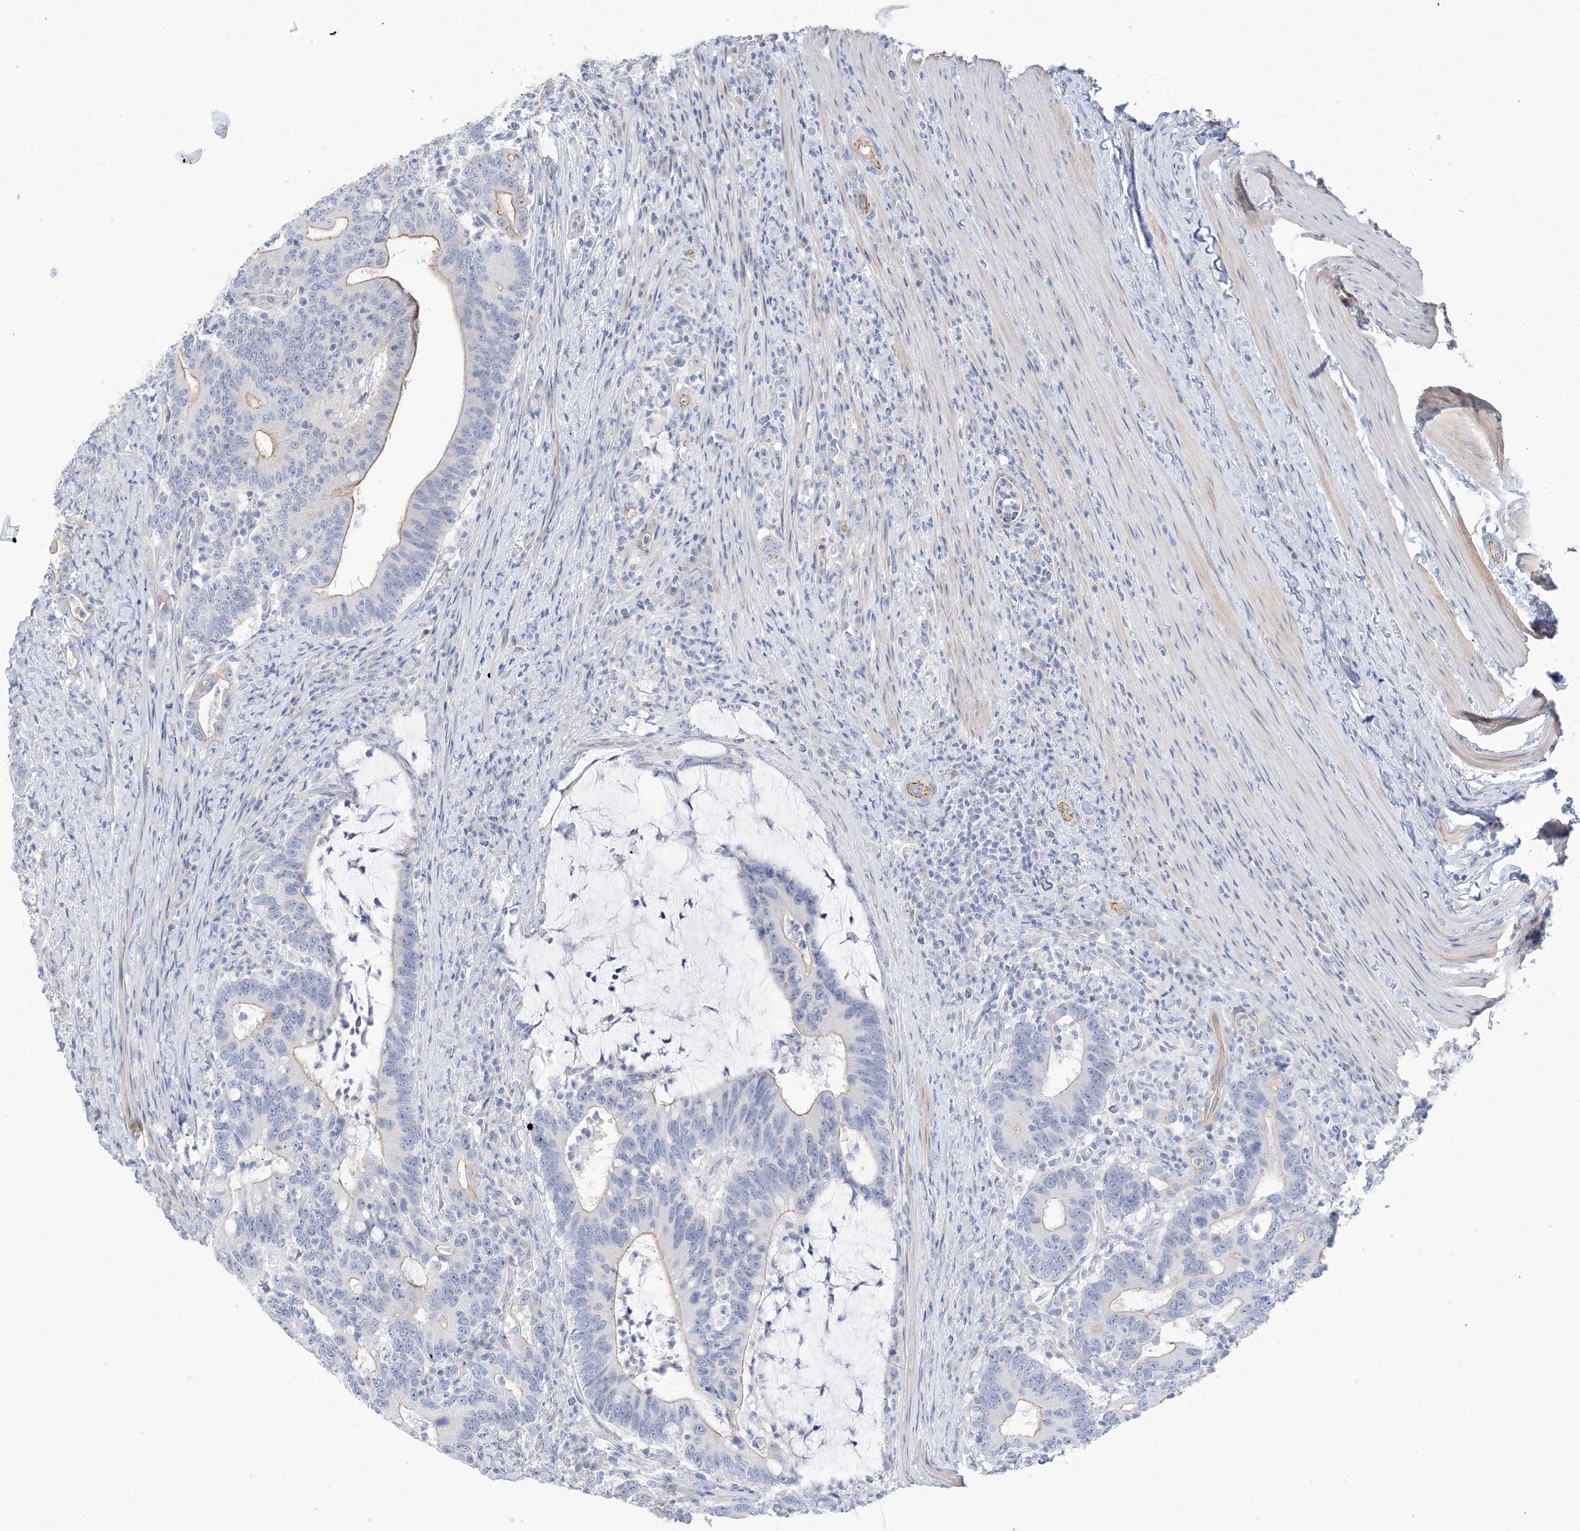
{"staining": {"intensity": "negative", "quantity": "none", "location": "none"}, "tissue": "colorectal cancer", "cell_type": "Tumor cells", "image_type": "cancer", "snomed": [{"axis": "morphology", "description": "Adenocarcinoma, NOS"}, {"axis": "topography", "description": "Colon"}], "caption": "This image is of colorectal cancer (adenocarcinoma) stained with immunohistochemistry (IHC) to label a protein in brown with the nuclei are counter-stained blue. There is no positivity in tumor cells. (DAB (3,3'-diaminobenzidine) immunohistochemistry, high magnification).", "gene": "IL36B", "patient": {"sex": "female", "age": 66}}